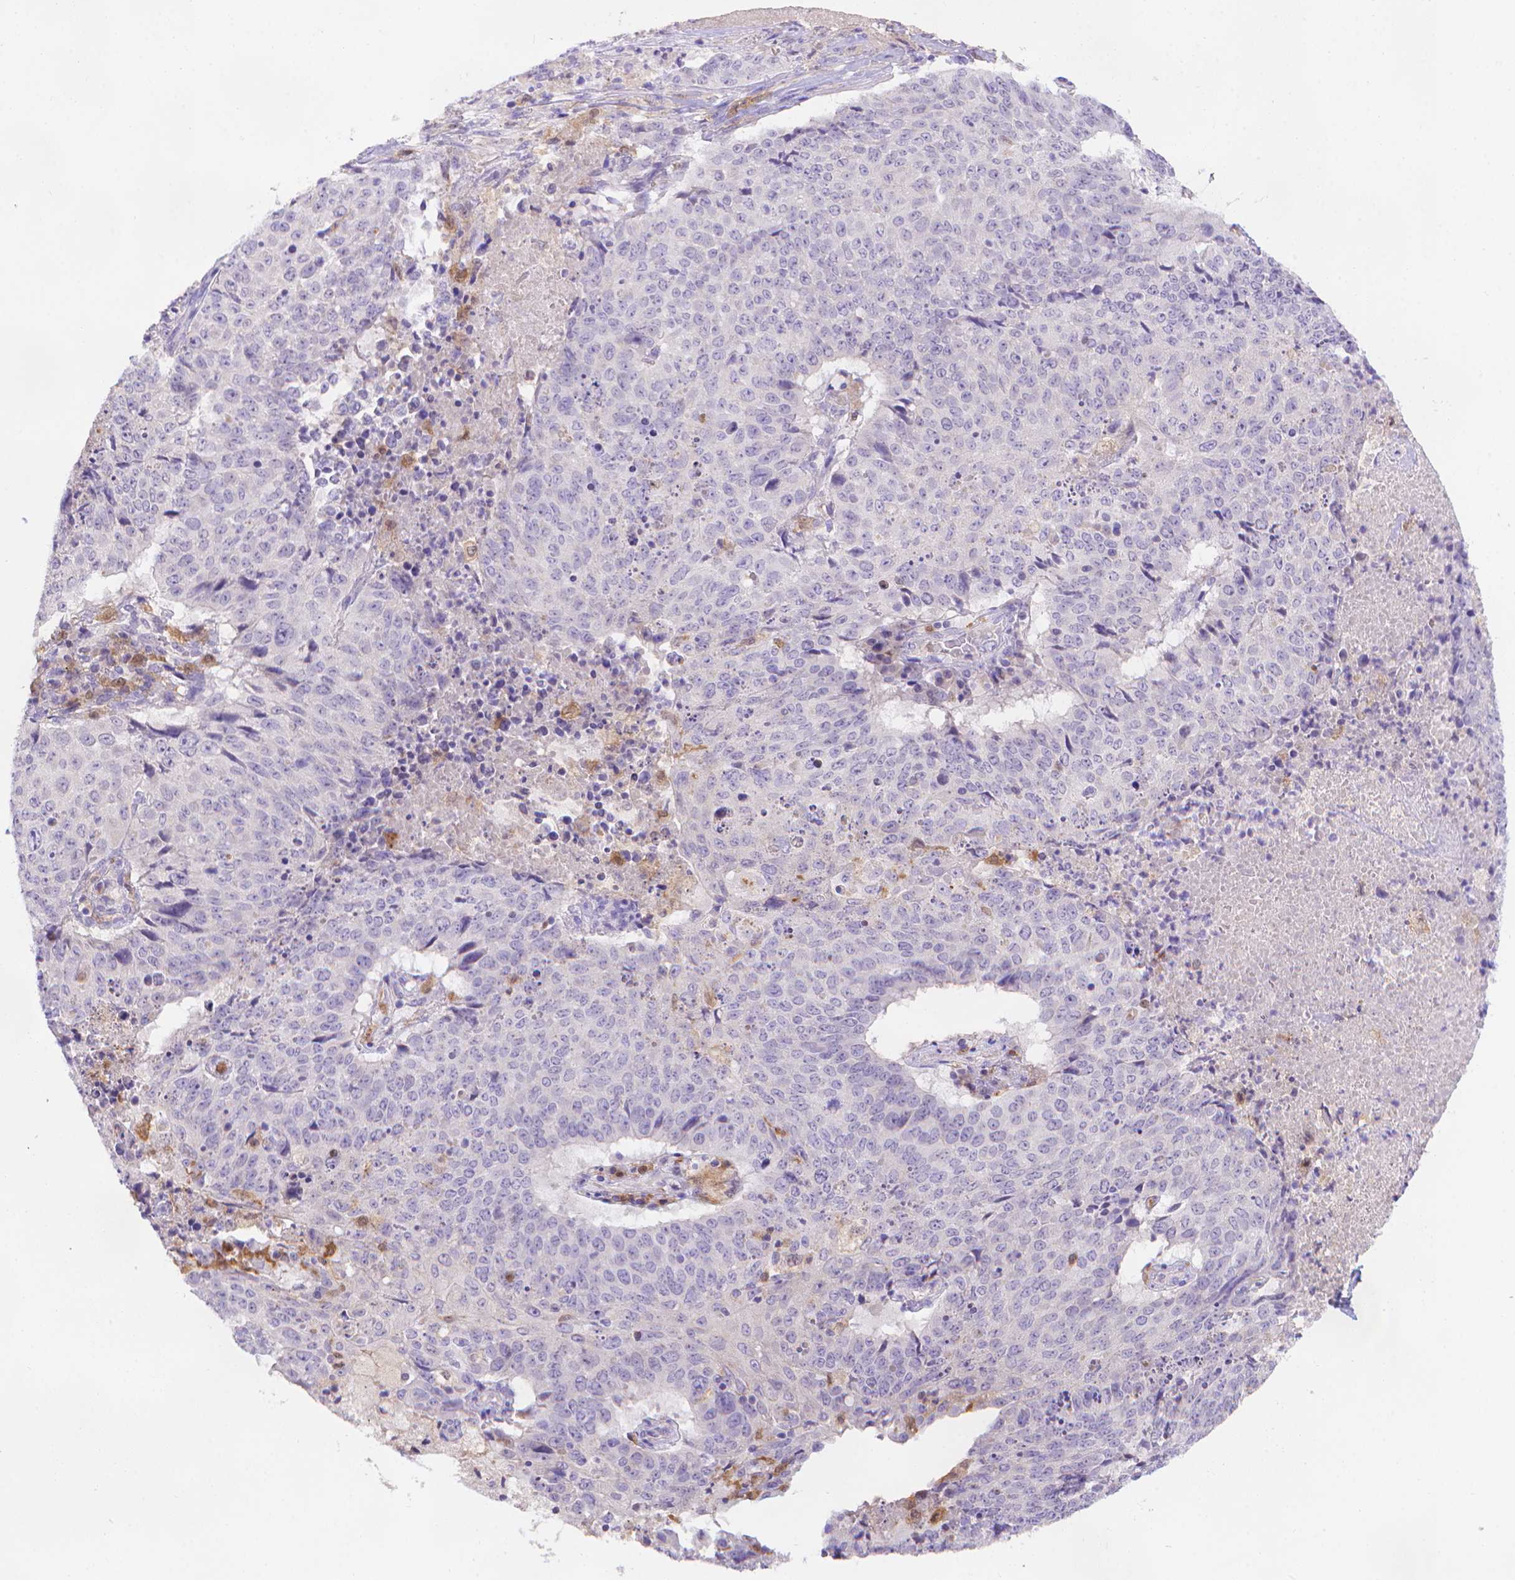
{"staining": {"intensity": "negative", "quantity": "none", "location": "none"}, "tissue": "lung cancer", "cell_type": "Tumor cells", "image_type": "cancer", "snomed": [{"axis": "morphology", "description": "Normal tissue, NOS"}, {"axis": "morphology", "description": "Squamous cell carcinoma, NOS"}, {"axis": "topography", "description": "Bronchus"}, {"axis": "topography", "description": "Lung"}], "caption": "Tumor cells are negative for brown protein staining in lung cancer. (Brightfield microscopy of DAB IHC at high magnification).", "gene": "FGD2", "patient": {"sex": "male", "age": 64}}